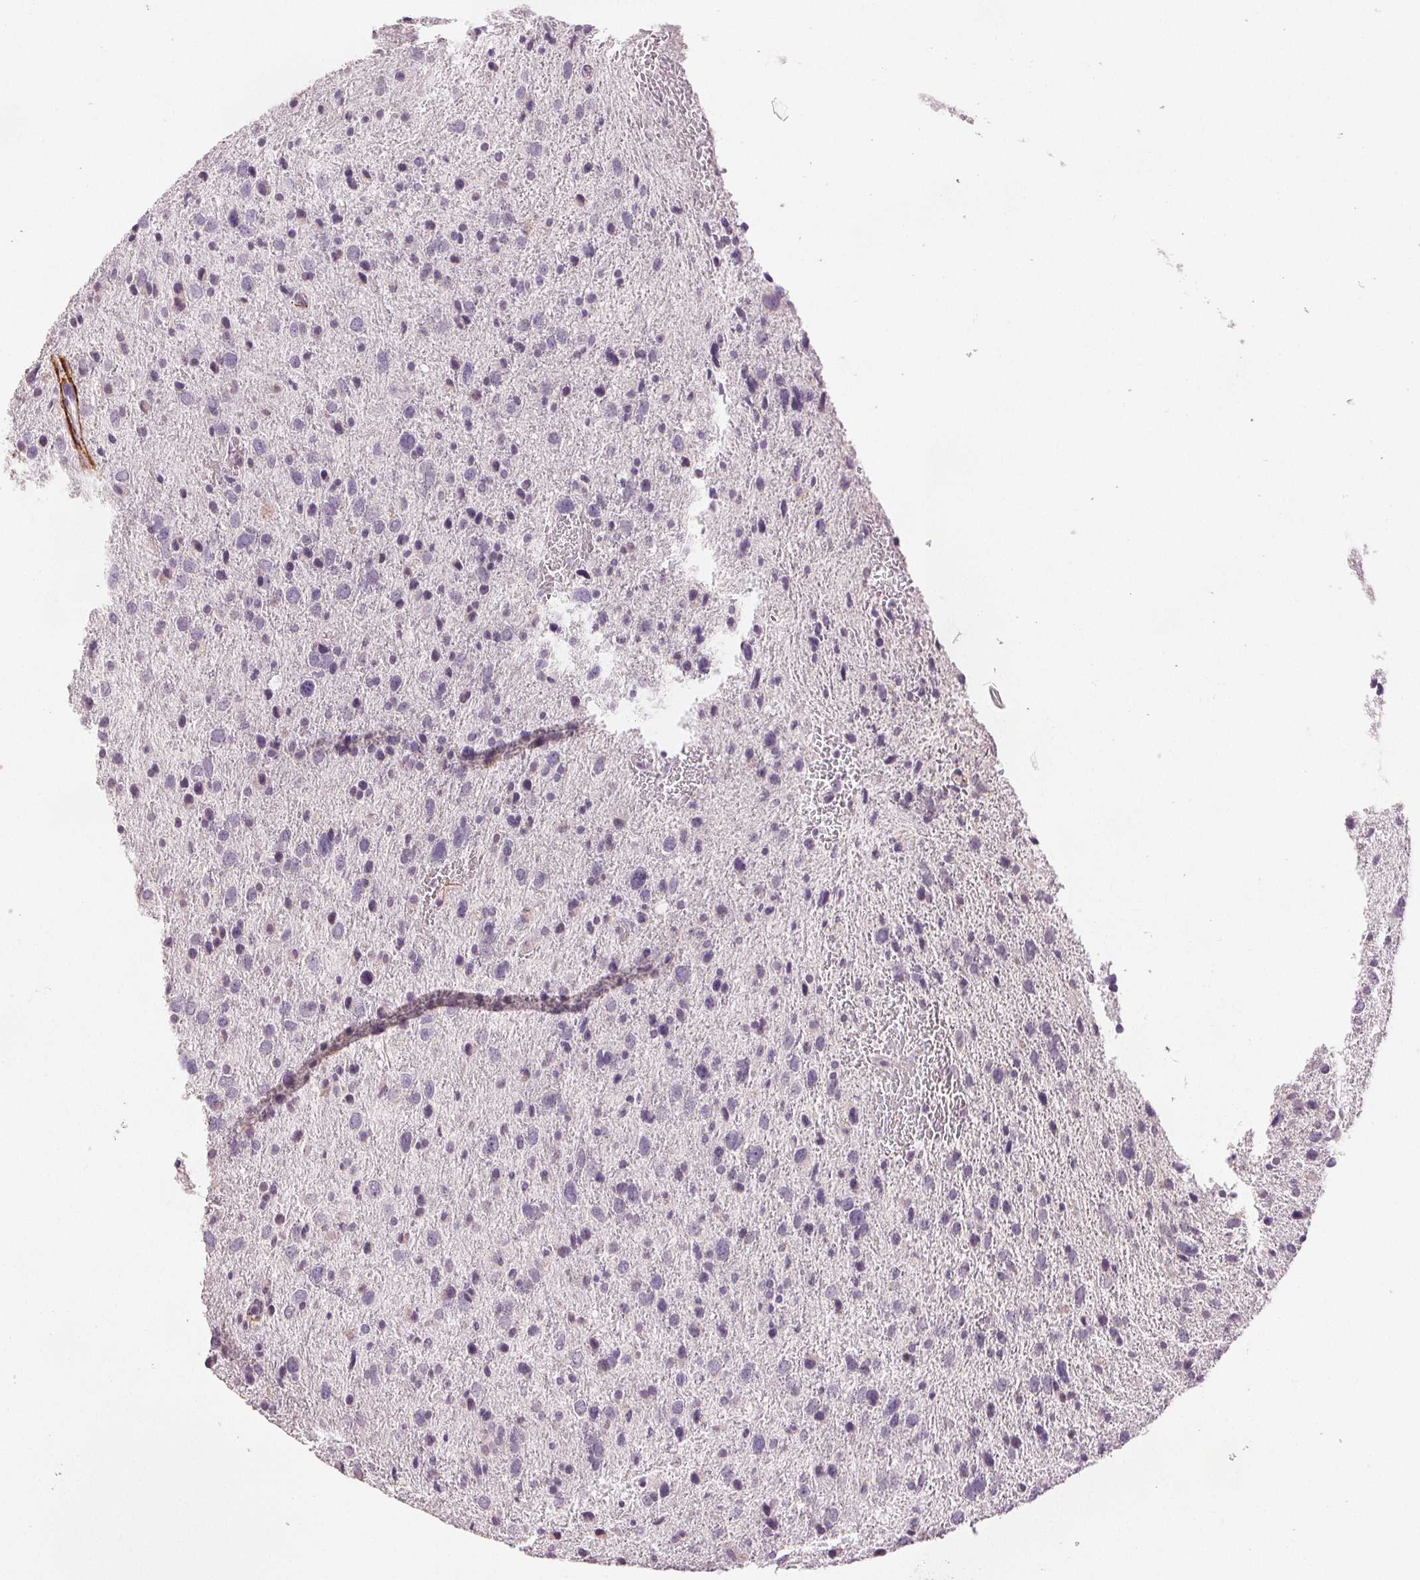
{"staining": {"intensity": "negative", "quantity": "none", "location": "none"}, "tissue": "glioma", "cell_type": "Tumor cells", "image_type": "cancer", "snomed": [{"axis": "morphology", "description": "Glioma, malignant, Low grade"}, {"axis": "topography", "description": "Brain"}], "caption": "High magnification brightfield microscopy of malignant low-grade glioma stained with DAB (brown) and counterstained with hematoxylin (blue): tumor cells show no significant staining. (DAB (3,3'-diaminobenzidine) immunohistochemistry (IHC) with hematoxylin counter stain).", "gene": "FBN1", "patient": {"sex": "female", "age": 55}}